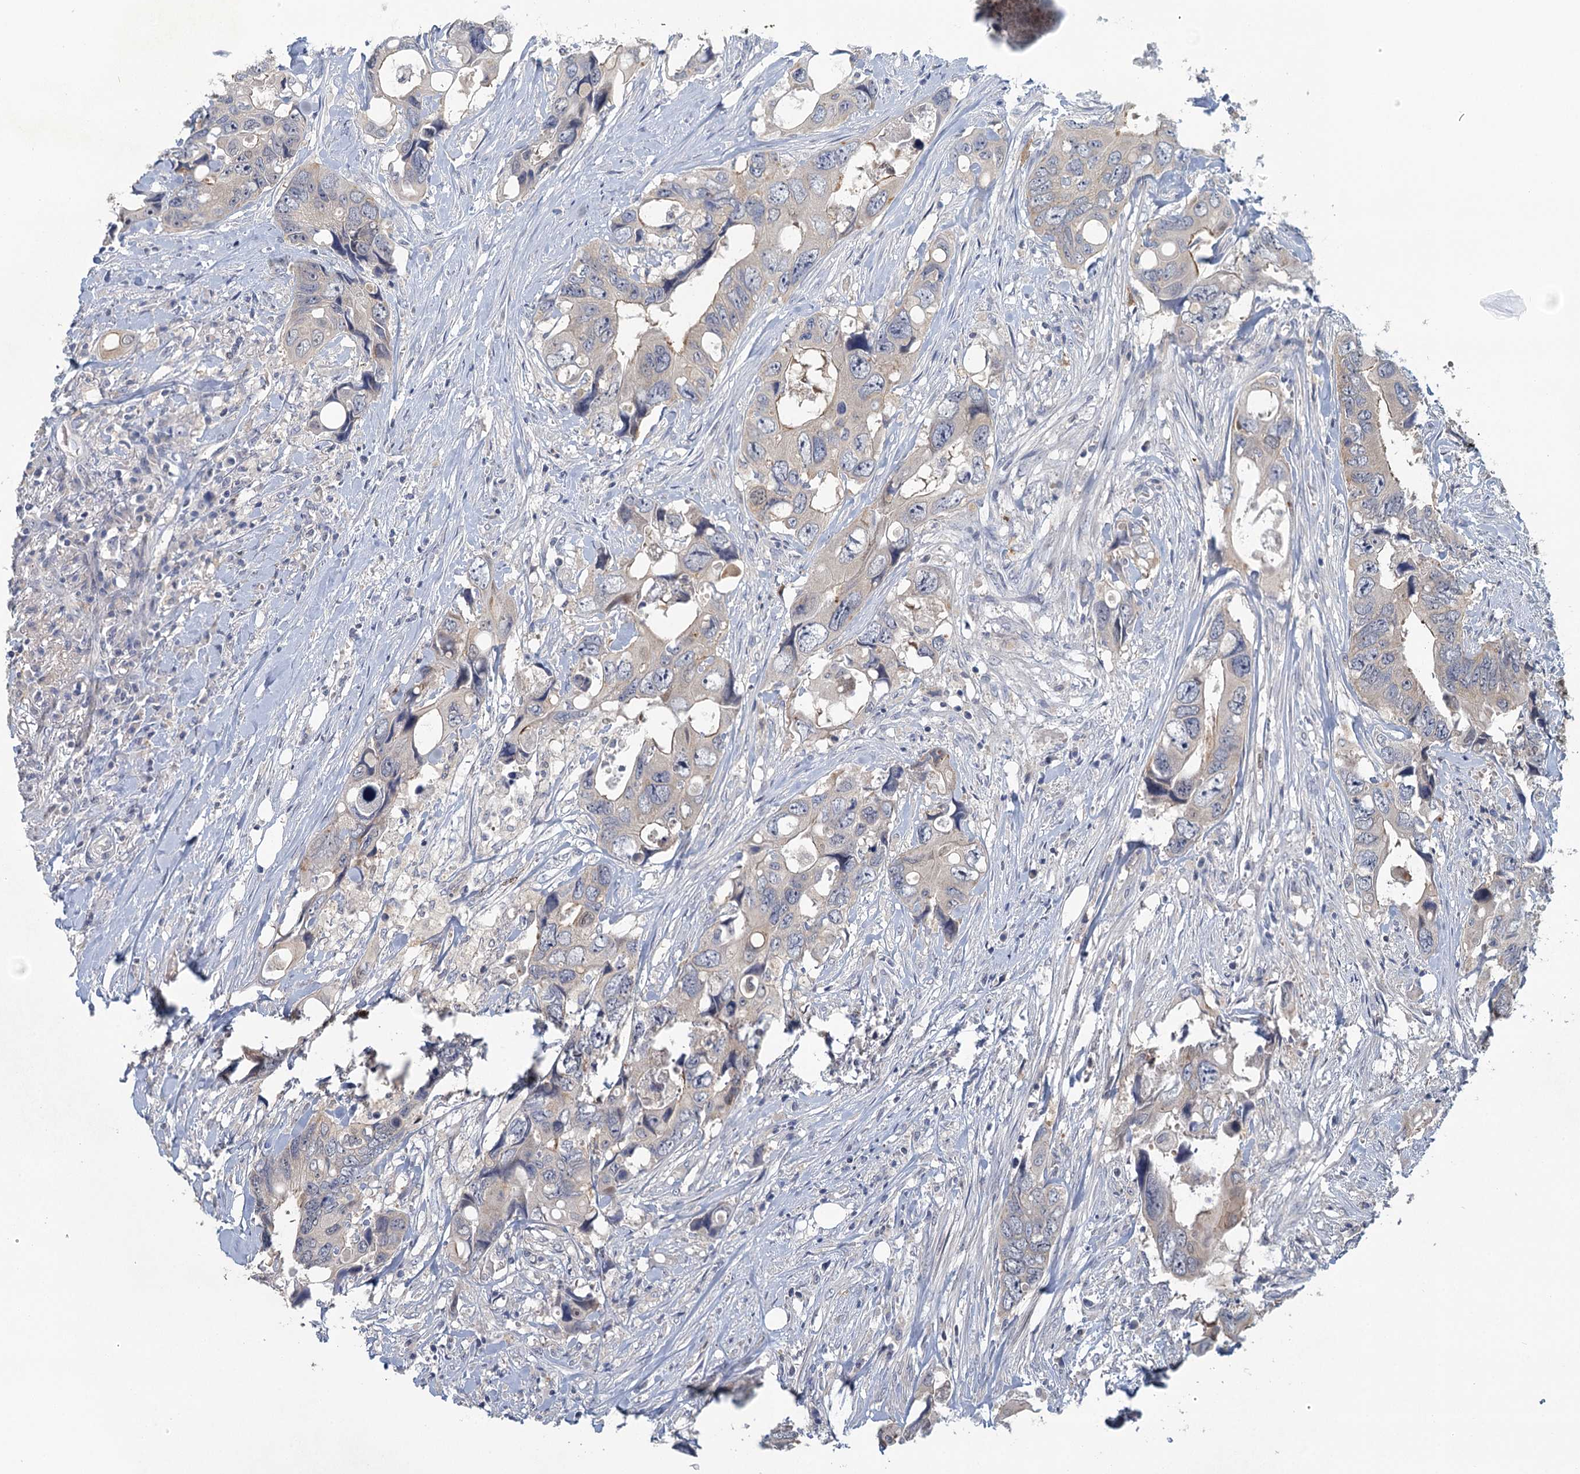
{"staining": {"intensity": "weak", "quantity": "<25%", "location": "cytoplasmic/membranous"}, "tissue": "colorectal cancer", "cell_type": "Tumor cells", "image_type": "cancer", "snomed": [{"axis": "morphology", "description": "Adenocarcinoma, NOS"}, {"axis": "topography", "description": "Rectum"}], "caption": "This is an IHC image of adenocarcinoma (colorectal). There is no positivity in tumor cells.", "gene": "MYO7B", "patient": {"sex": "male", "age": 57}}